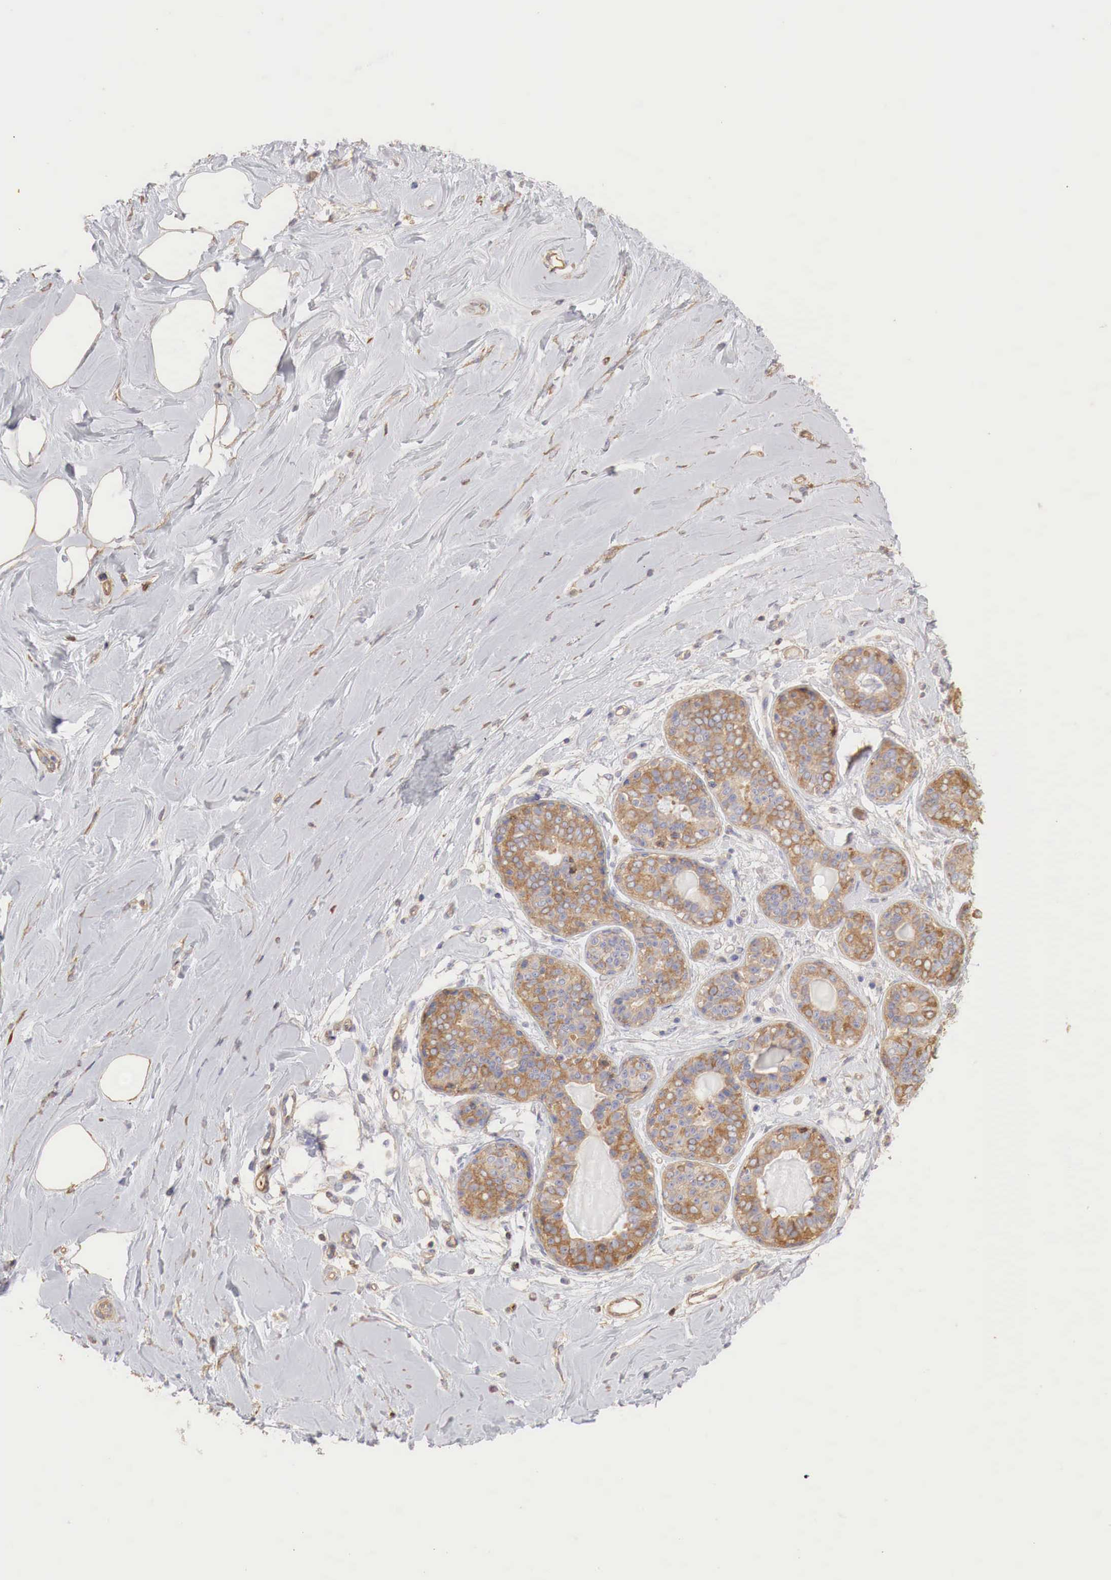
{"staining": {"intensity": "weak", "quantity": "25%-75%", "location": "cytoplasmic/membranous"}, "tissue": "breast", "cell_type": "Adipocytes", "image_type": "normal", "snomed": [{"axis": "morphology", "description": "Normal tissue, NOS"}, {"axis": "topography", "description": "Breast"}], "caption": "Immunohistochemical staining of benign human breast exhibits low levels of weak cytoplasmic/membranous positivity in approximately 25%-75% of adipocytes.", "gene": "G6PD", "patient": {"sex": "female", "age": 44}}